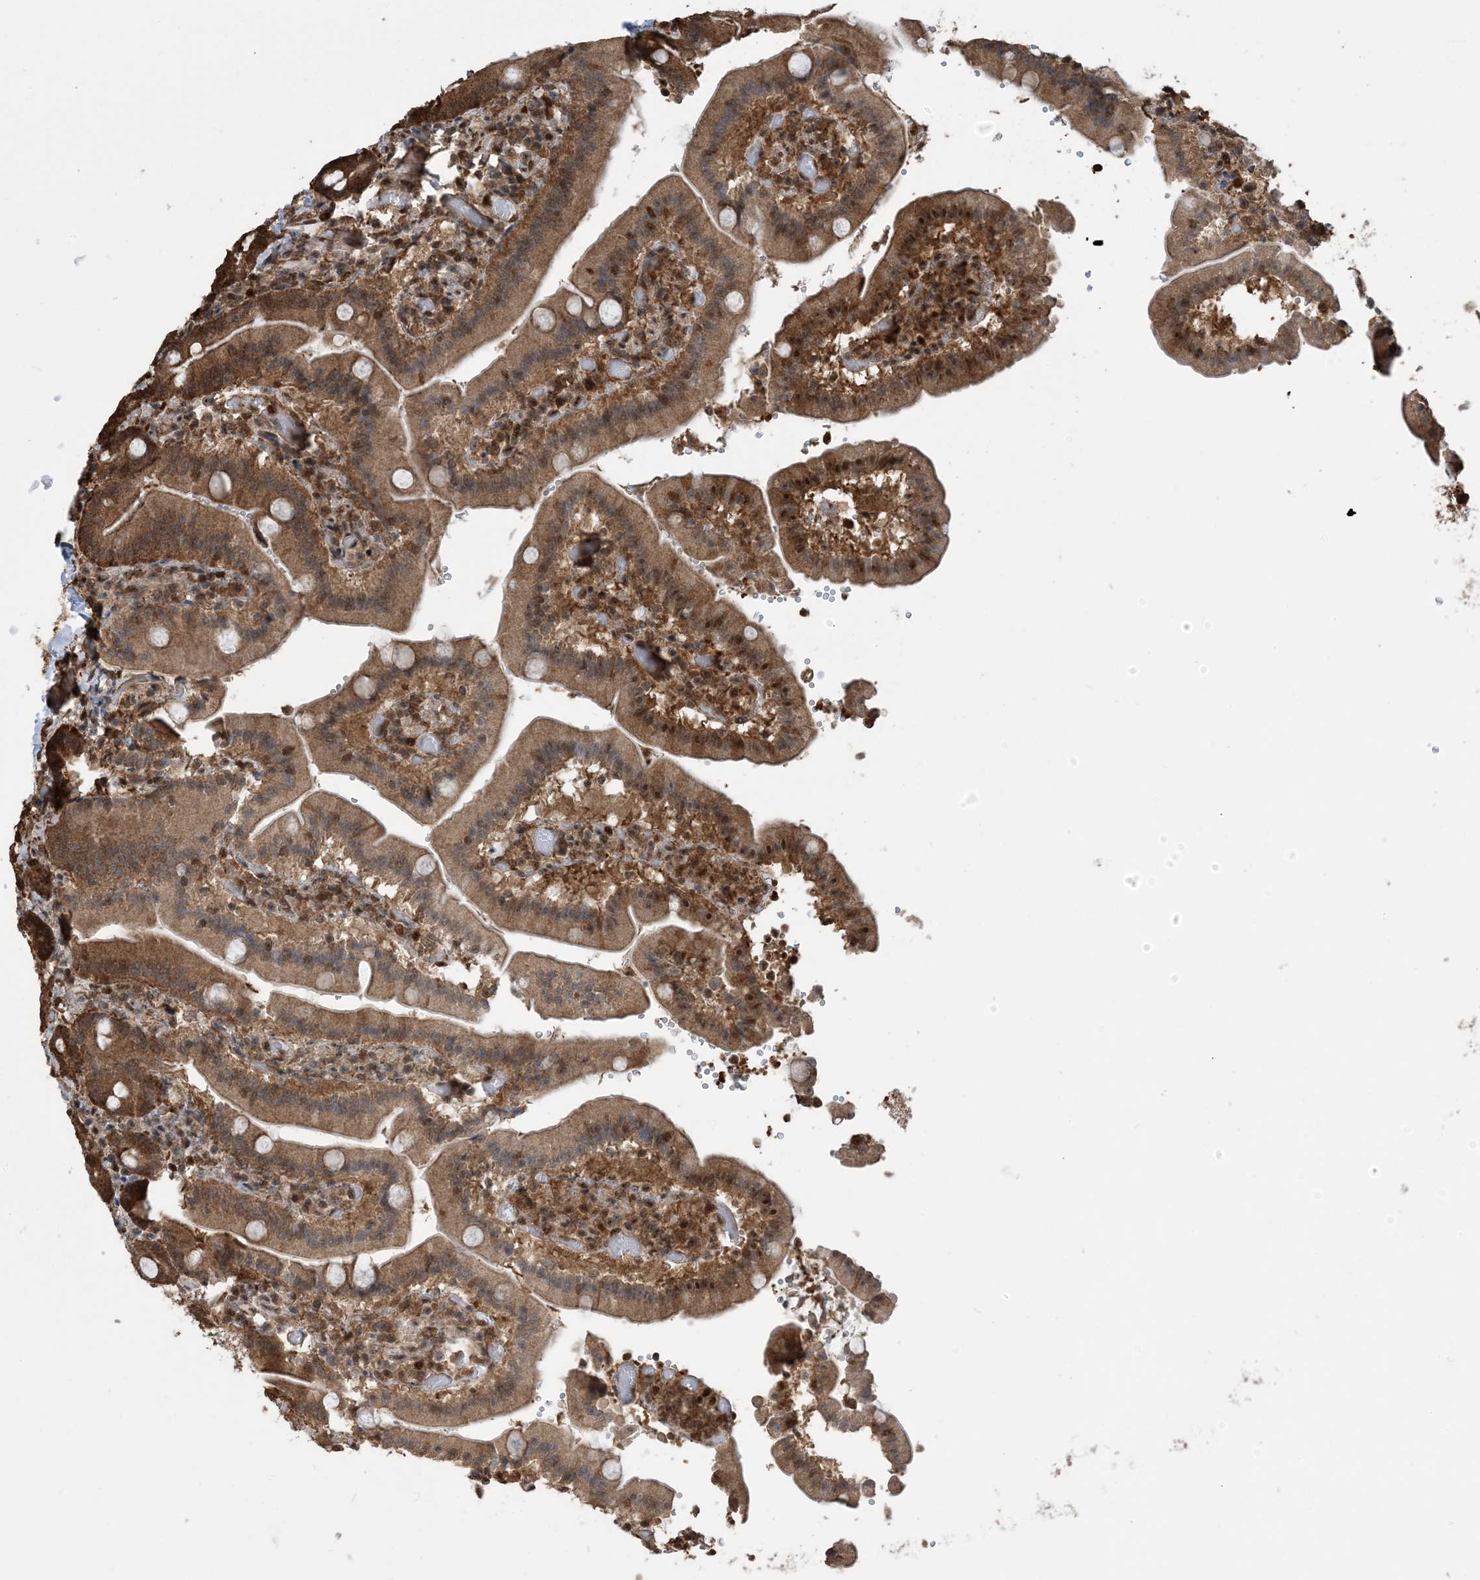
{"staining": {"intensity": "strong", "quantity": ">75%", "location": "cytoplasmic/membranous"}, "tissue": "duodenum", "cell_type": "Glandular cells", "image_type": "normal", "snomed": [{"axis": "morphology", "description": "Normal tissue, NOS"}, {"axis": "topography", "description": "Duodenum"}], "caption": "The image demonstrates staining of benign duodenum, revealing strong cytoplasmic/membranous protein staining (brown color) within glandular cells. (Brightfield microscopy of DAB IHC at high magnification).", "gene": "HSPA1A", "patient": {"sex": "female", "age": 62}}